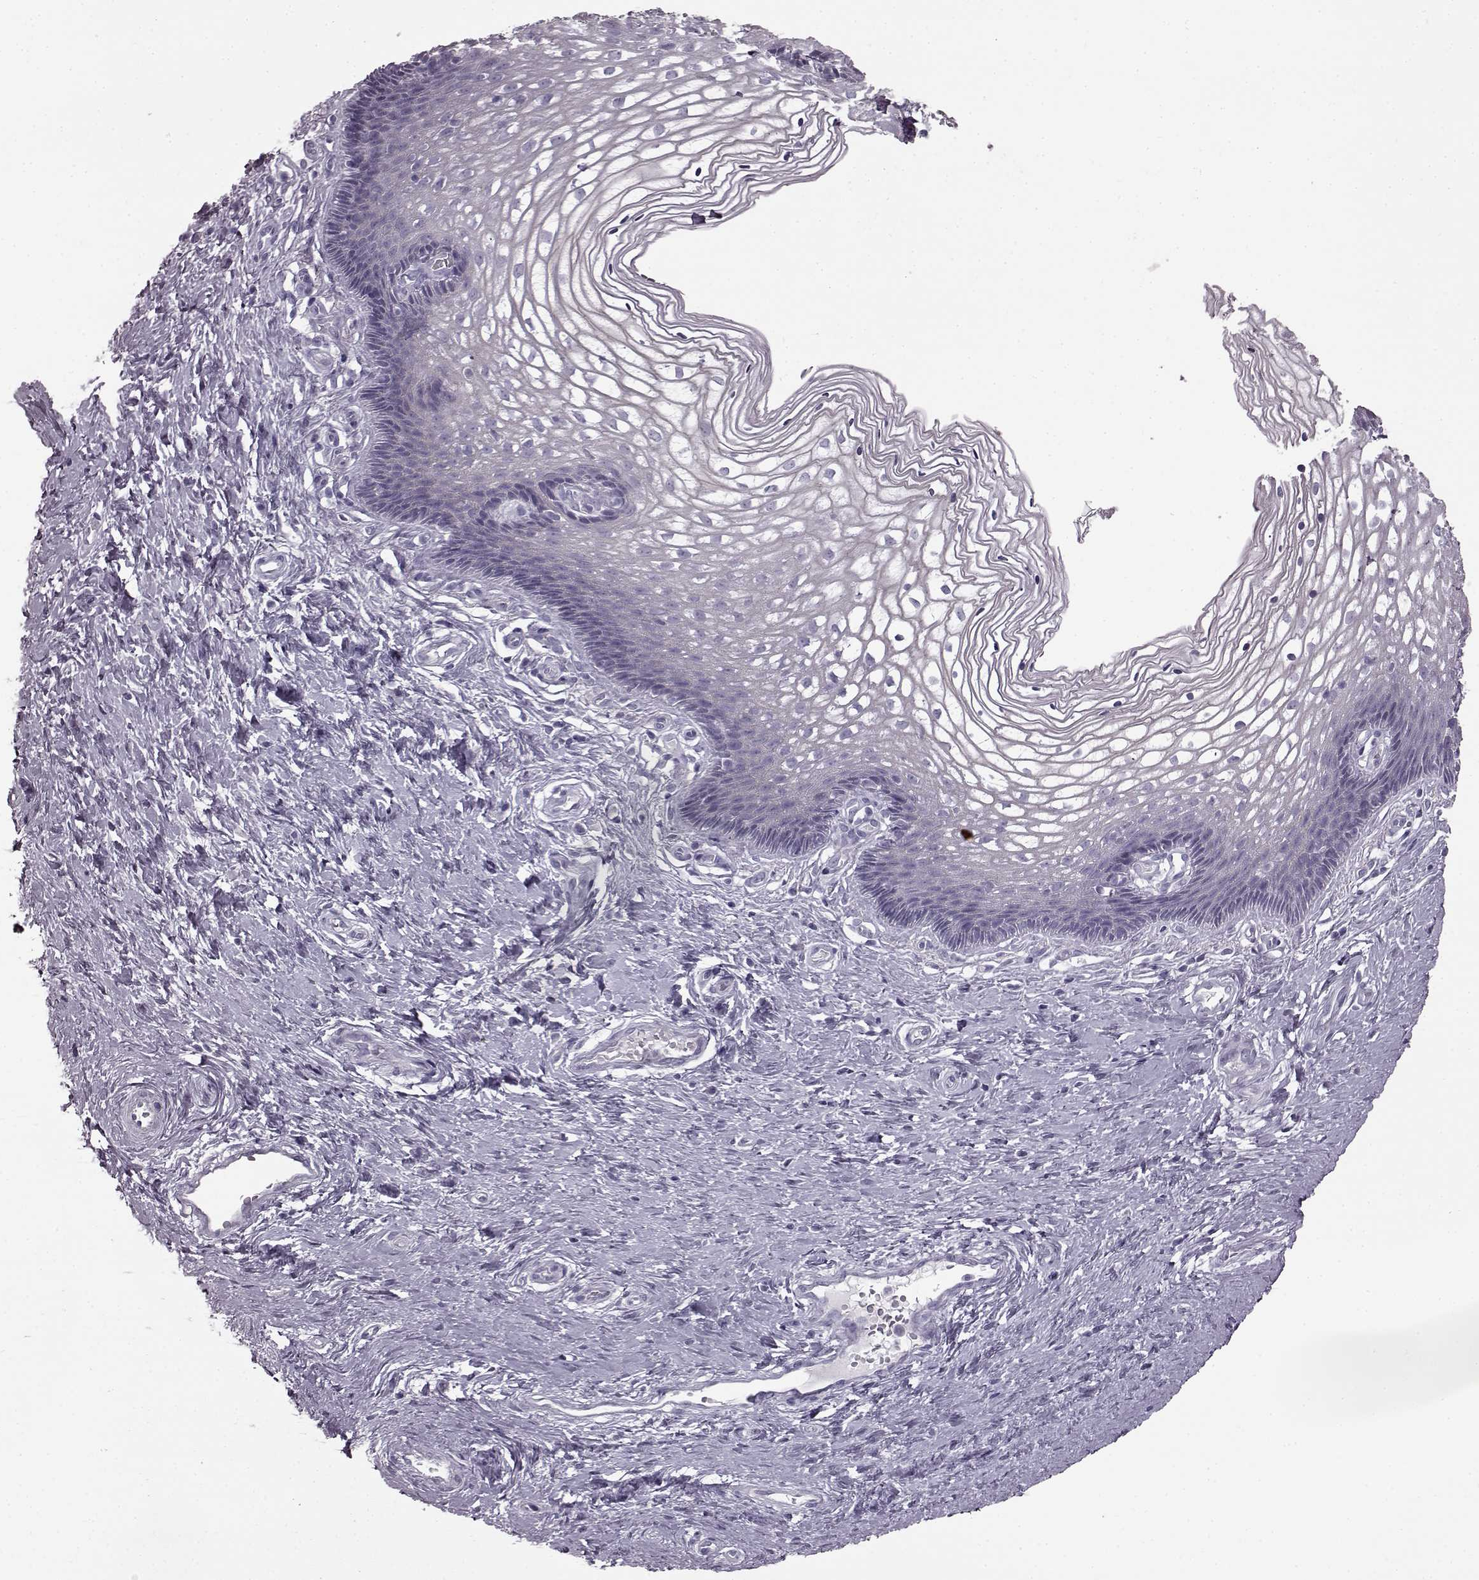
{"staining": {"intensity": "negative", "quantity": "none", "location": "none"}, "tissue": "cervix", "cell_type": "Glandular cells", "image_type": "normal", "snomed": [{"axis": "morphology", "description": "Normal tissue, NOS"}, {"axis": "topography", "description": "Cervix"}], "caption": "Immunohistochemistry histopathology image of benign human cervix stained for a protein (brown), which exhibits no expression in glandular cells.", "gene": "SLC28A2", "patient": {"sex": "female", "age": 34}}